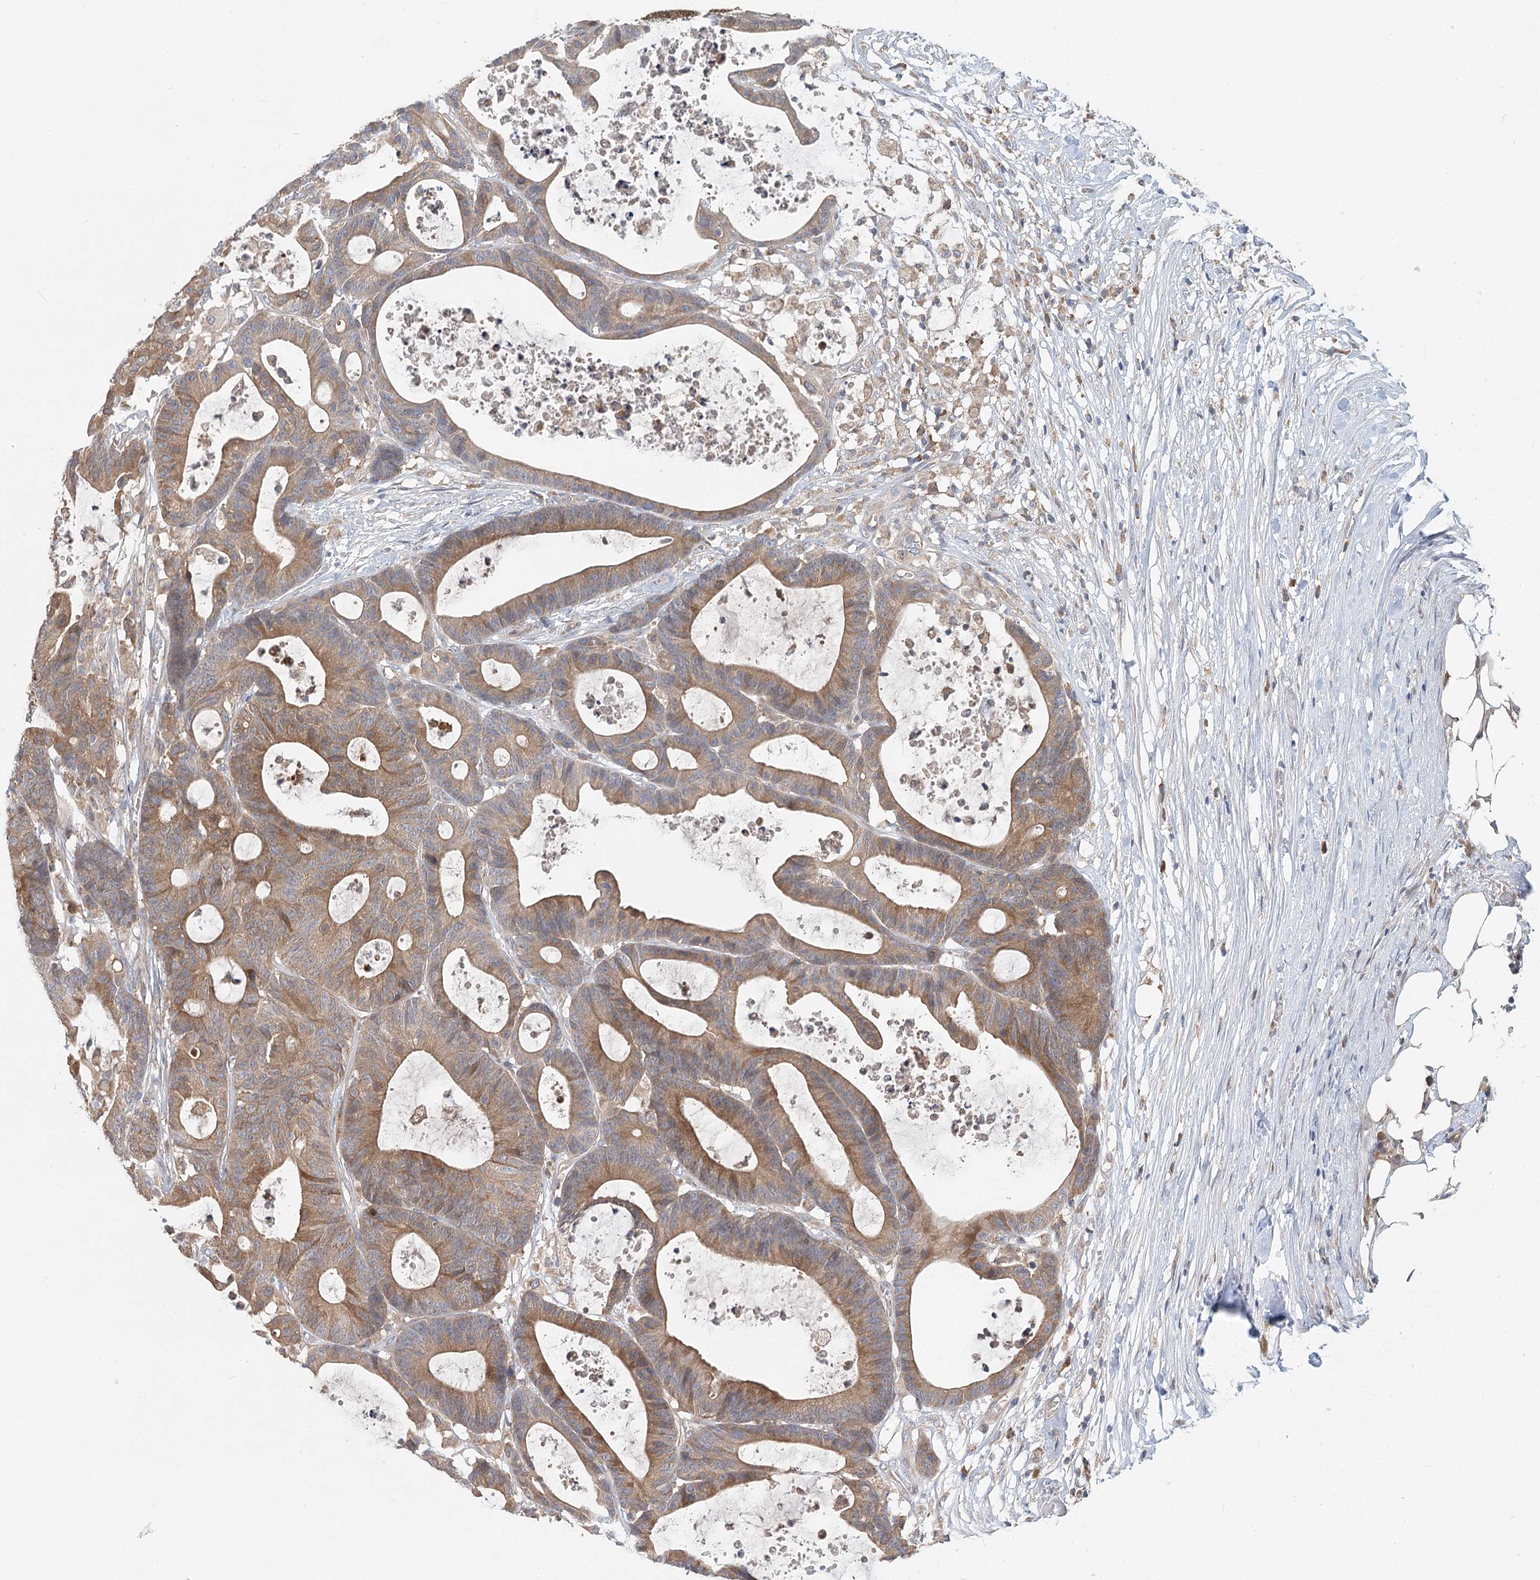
{"staining": {"intensity": "moderate", "quantity": ">75%", "location": "cytoplasmic/membranous"}, "tissue": "colorectal cancer", "cell_type": "Tumor cells", "image_type": "cancer", "snomed": [{"axis": "morphology", "description": "Adenocarcinoma, NOS"}, {"axis": "topography", "description": "Colon"}], "caption": "Tumor cells show medium levels of moderate cytoplasmic/membranous positivity in about >75% of cells in colorectal cancer (adenocarcinoma).", "gene": "PAIP2", "patient": {"sex": "female", "age": 84}}